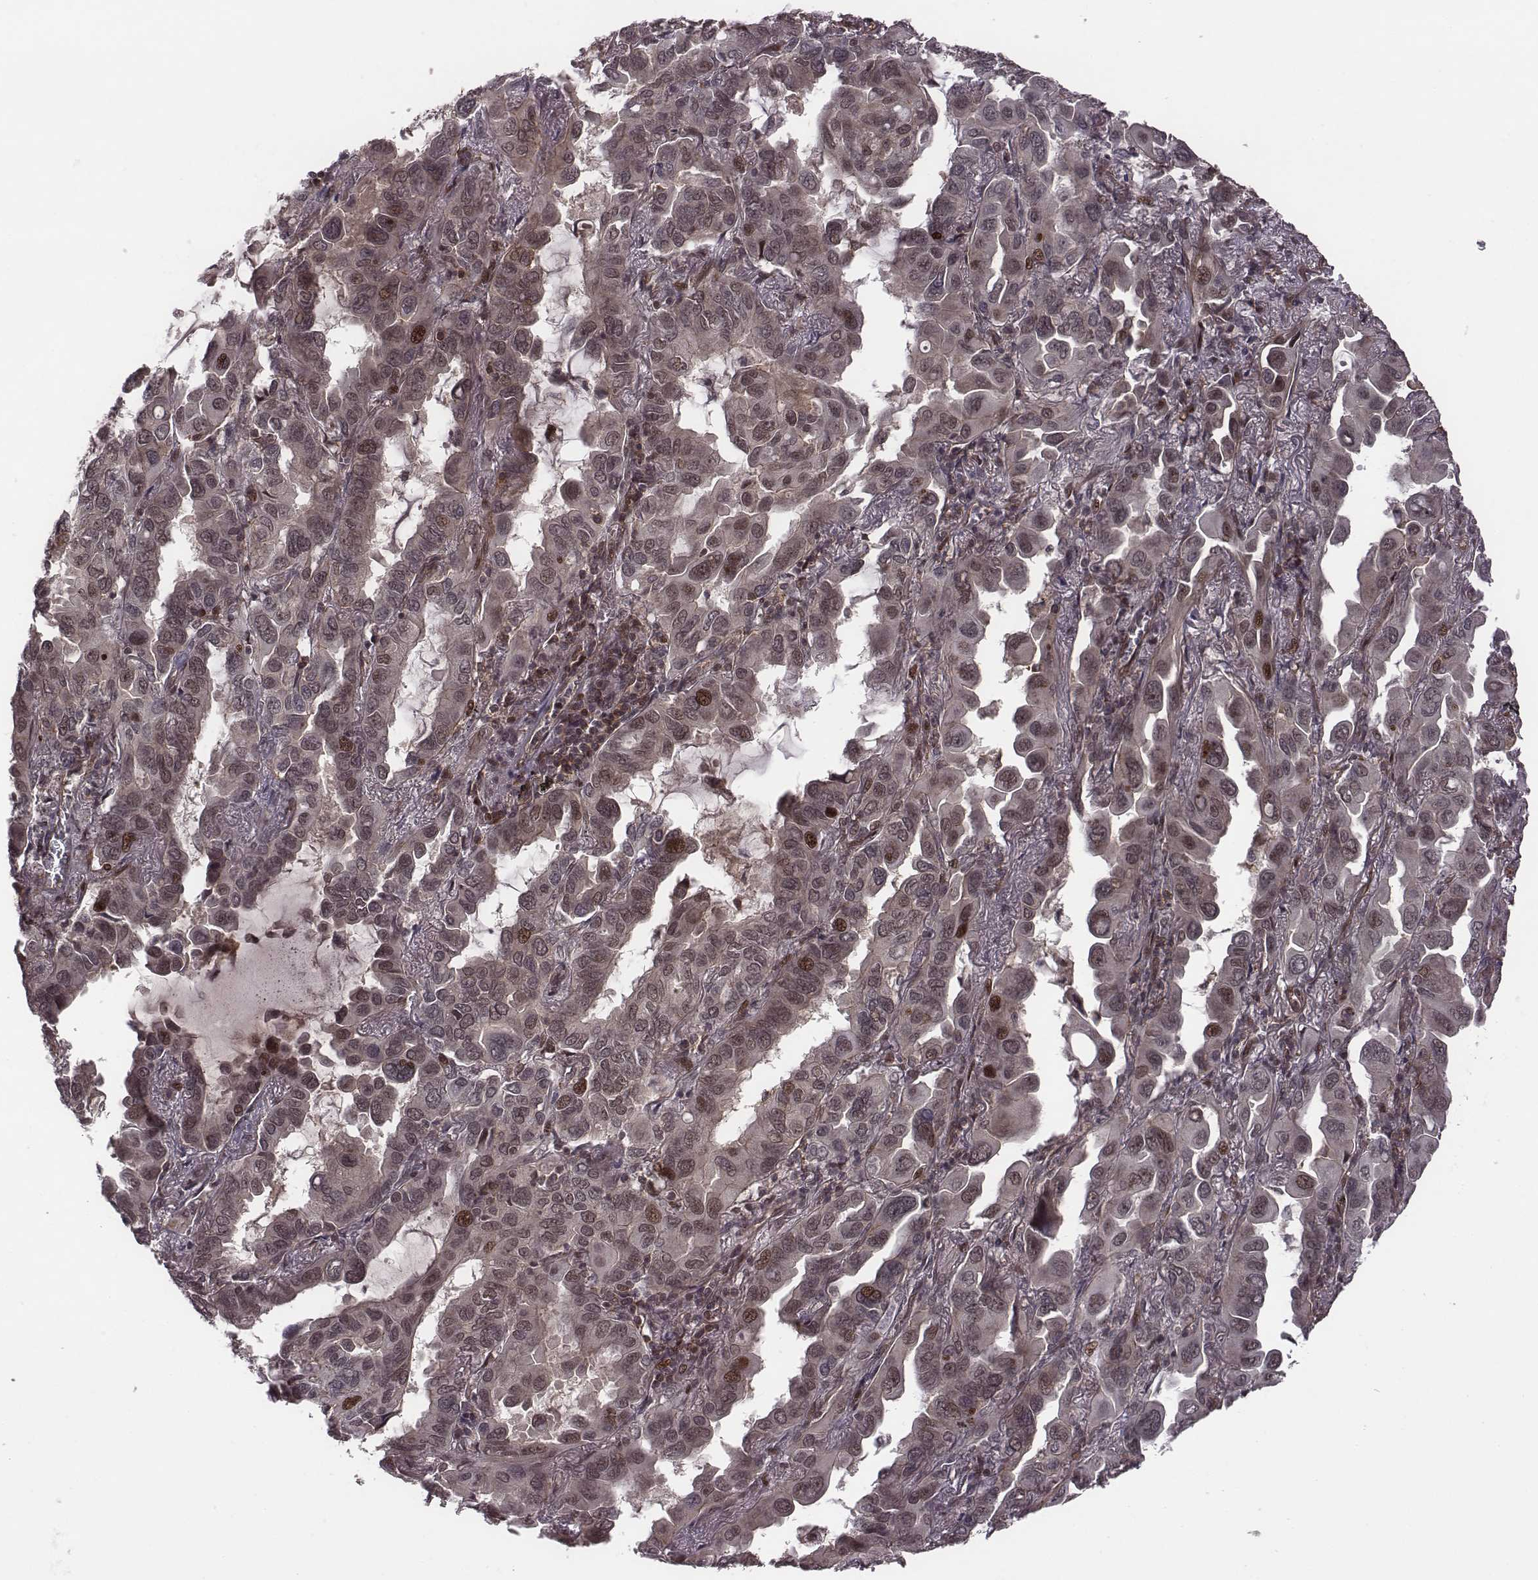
{"staining": {"intensity": "moderate", "quantity": "<25%", "location": "nuclear"}, "tissue": "lung cancer", "cell_type": "Tumor cells", "image_type": "cancer", "snomed": [{"axis": "morphology", "description": "Adenocarcinoma, NOS"}, {"axis": "topography", "description": "Lung"}], "caption": "Adenocarcinoma (lung) stained for a protein (brown) demonstrates moderate nuclear positive expression in approximately <25% of tumor cells.", "gene": "RPL3", "patient": {"sex": "male", "age": 64}}